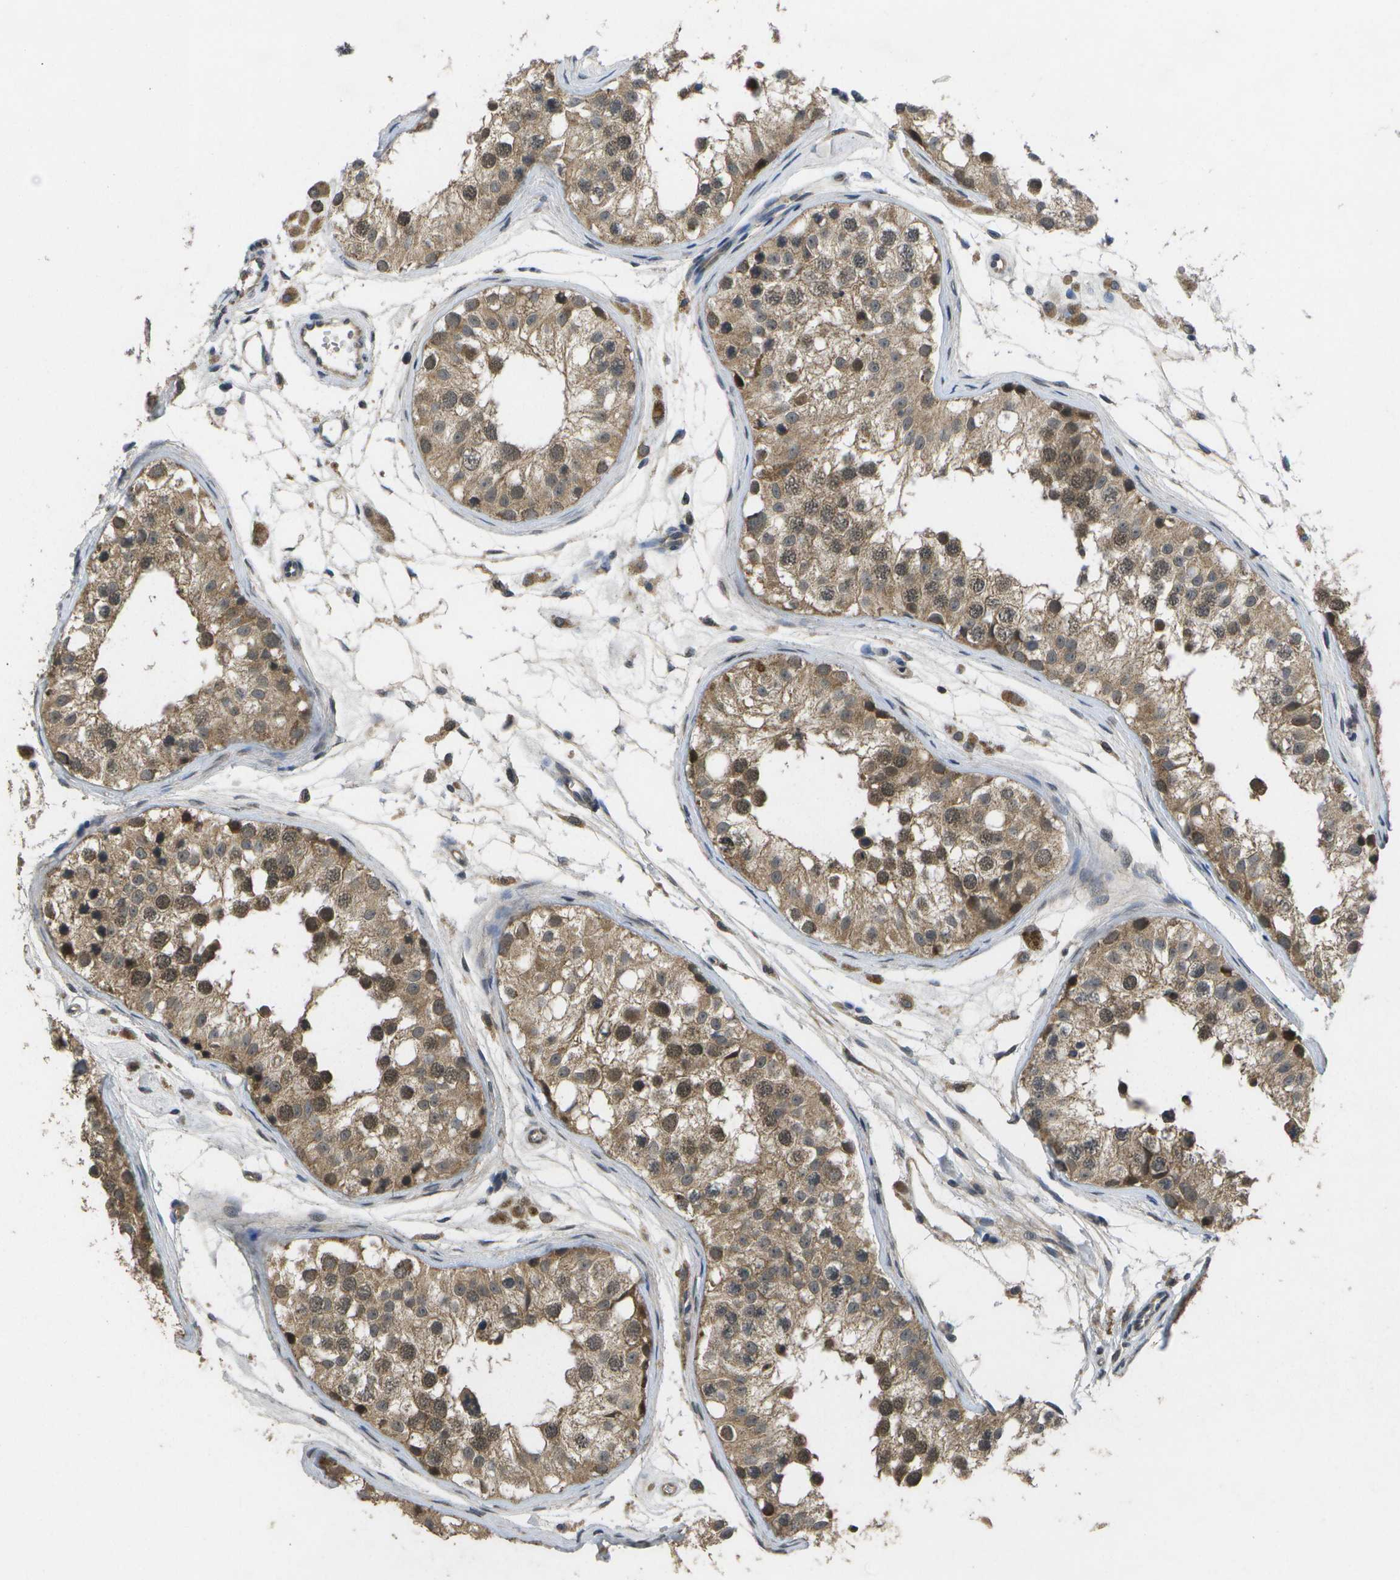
{"staining": {"intensity": "moderate", "quantity": ">75%", "location": "cytoplasmic/membranous,nuclear"}, "tissue": "testis", "cell_type": "Cells in seminiferous ducts", "image_type": "normal", "snomed": [{"axis": "morphology", "description": "Normal tissue, NOS"}, {"axis": "topography", "description": "Testis"}], "caption": "IHC micrograph of normal testis: testis stained using IHC reveals medium levels of moderate protein expression localized specifically in the cytoplasmic/membranous,nuclear of cells in seminiferous ducts, appearing as a cytoplasmic/membranous,nuclear brown color.", "gene": "ALAS1", "patient": {"sex": "male", "age": 68}}